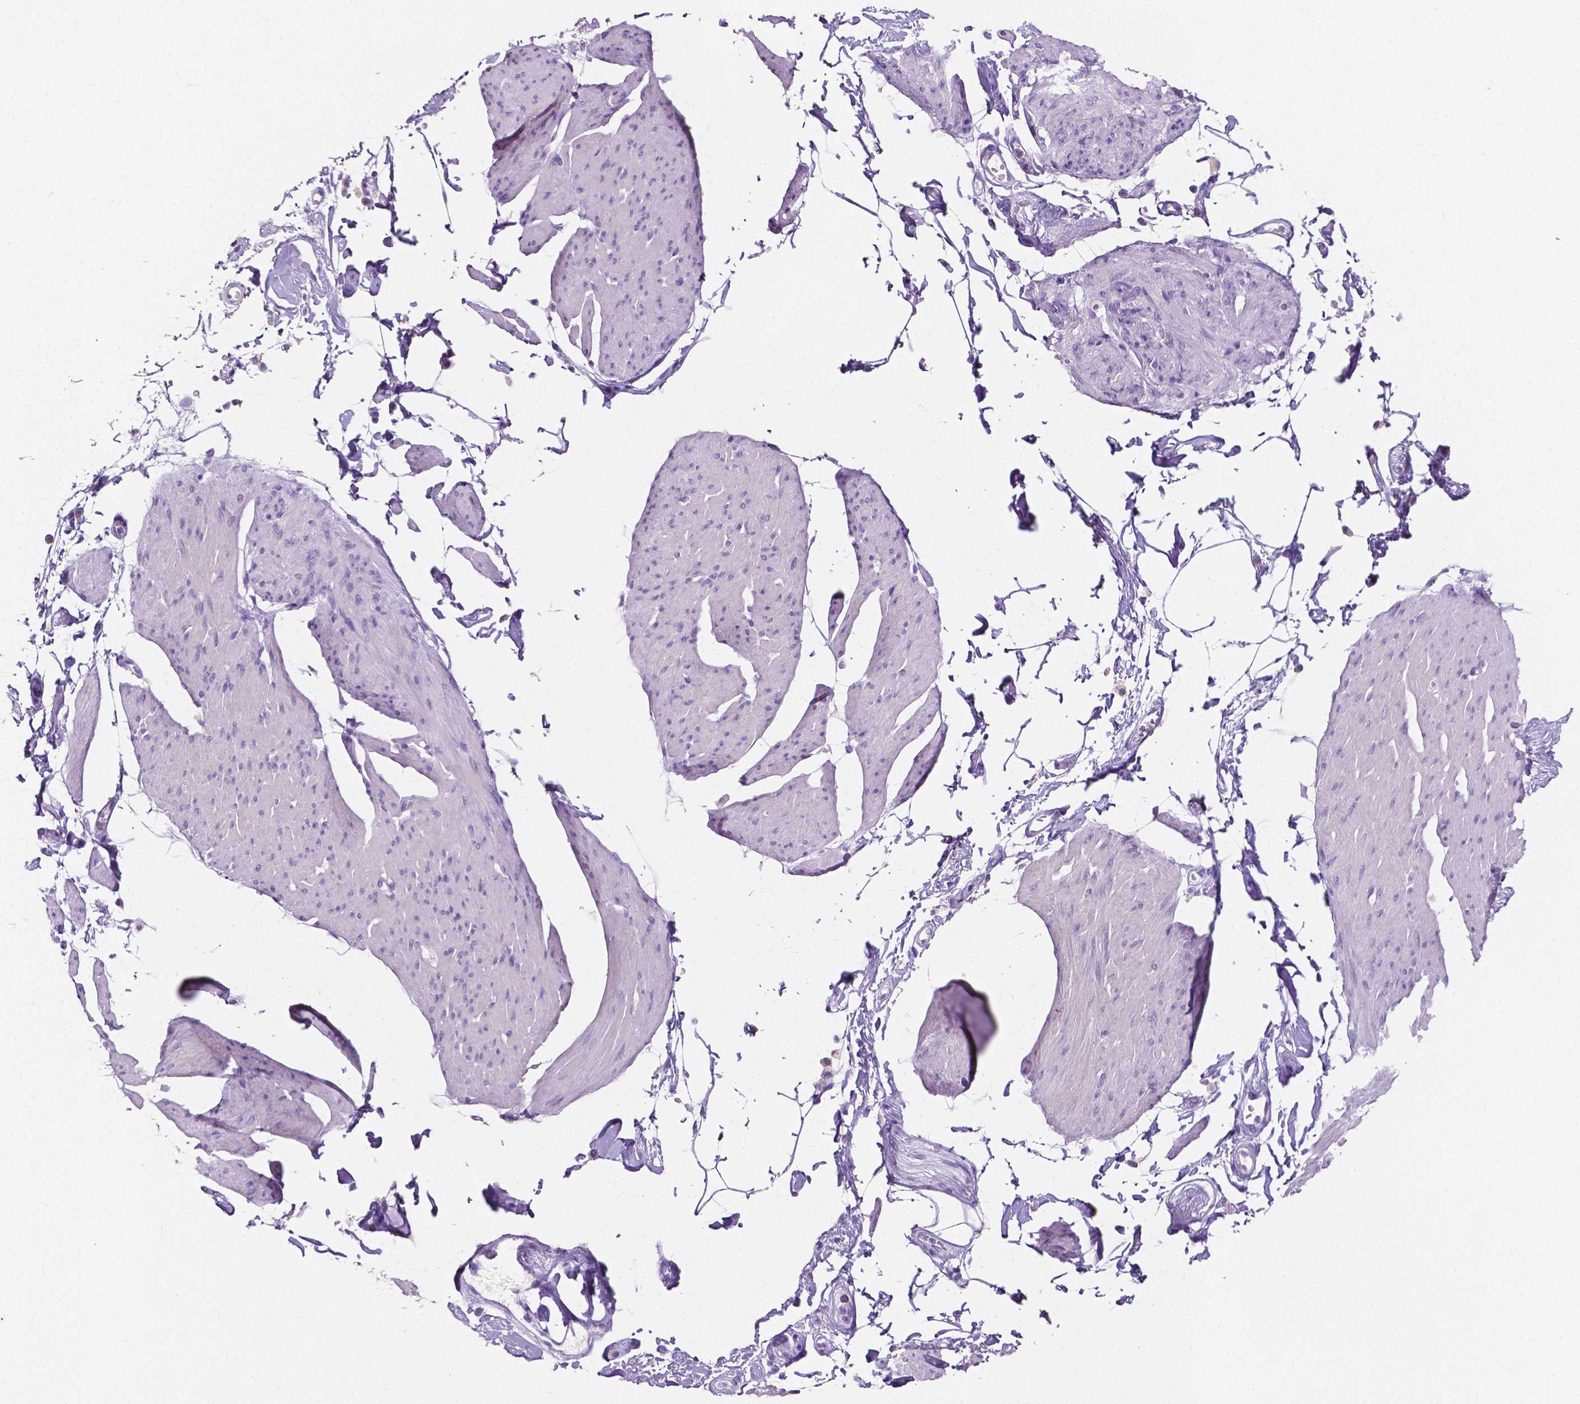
{"staining": {"intensity": "negative", "quantity": "none", "location": "none"}, "tissue": "smooth muscle", "cell_type": "Smooth muscle cells", "image_type": "normal", "snomed": [{"axis": "morphology", "description": "Normal tissue, NOS"}, {"axis": "topography", "description": "Adipose tissue"}, {"axis": "topography", "description": "Smooth muscle"}, {"axis": "topography", "description": "Peripheral nerve tissue"}], "caption": "Smooth muscle cells are negative for protein expression in benign human smooth muscle. (DAB immunohistochemistry (IHC) visualized using brightfield microscopy, high magnification).", "gene": "SLC22A2", "patient": {"sex": "male", "age": 83}}